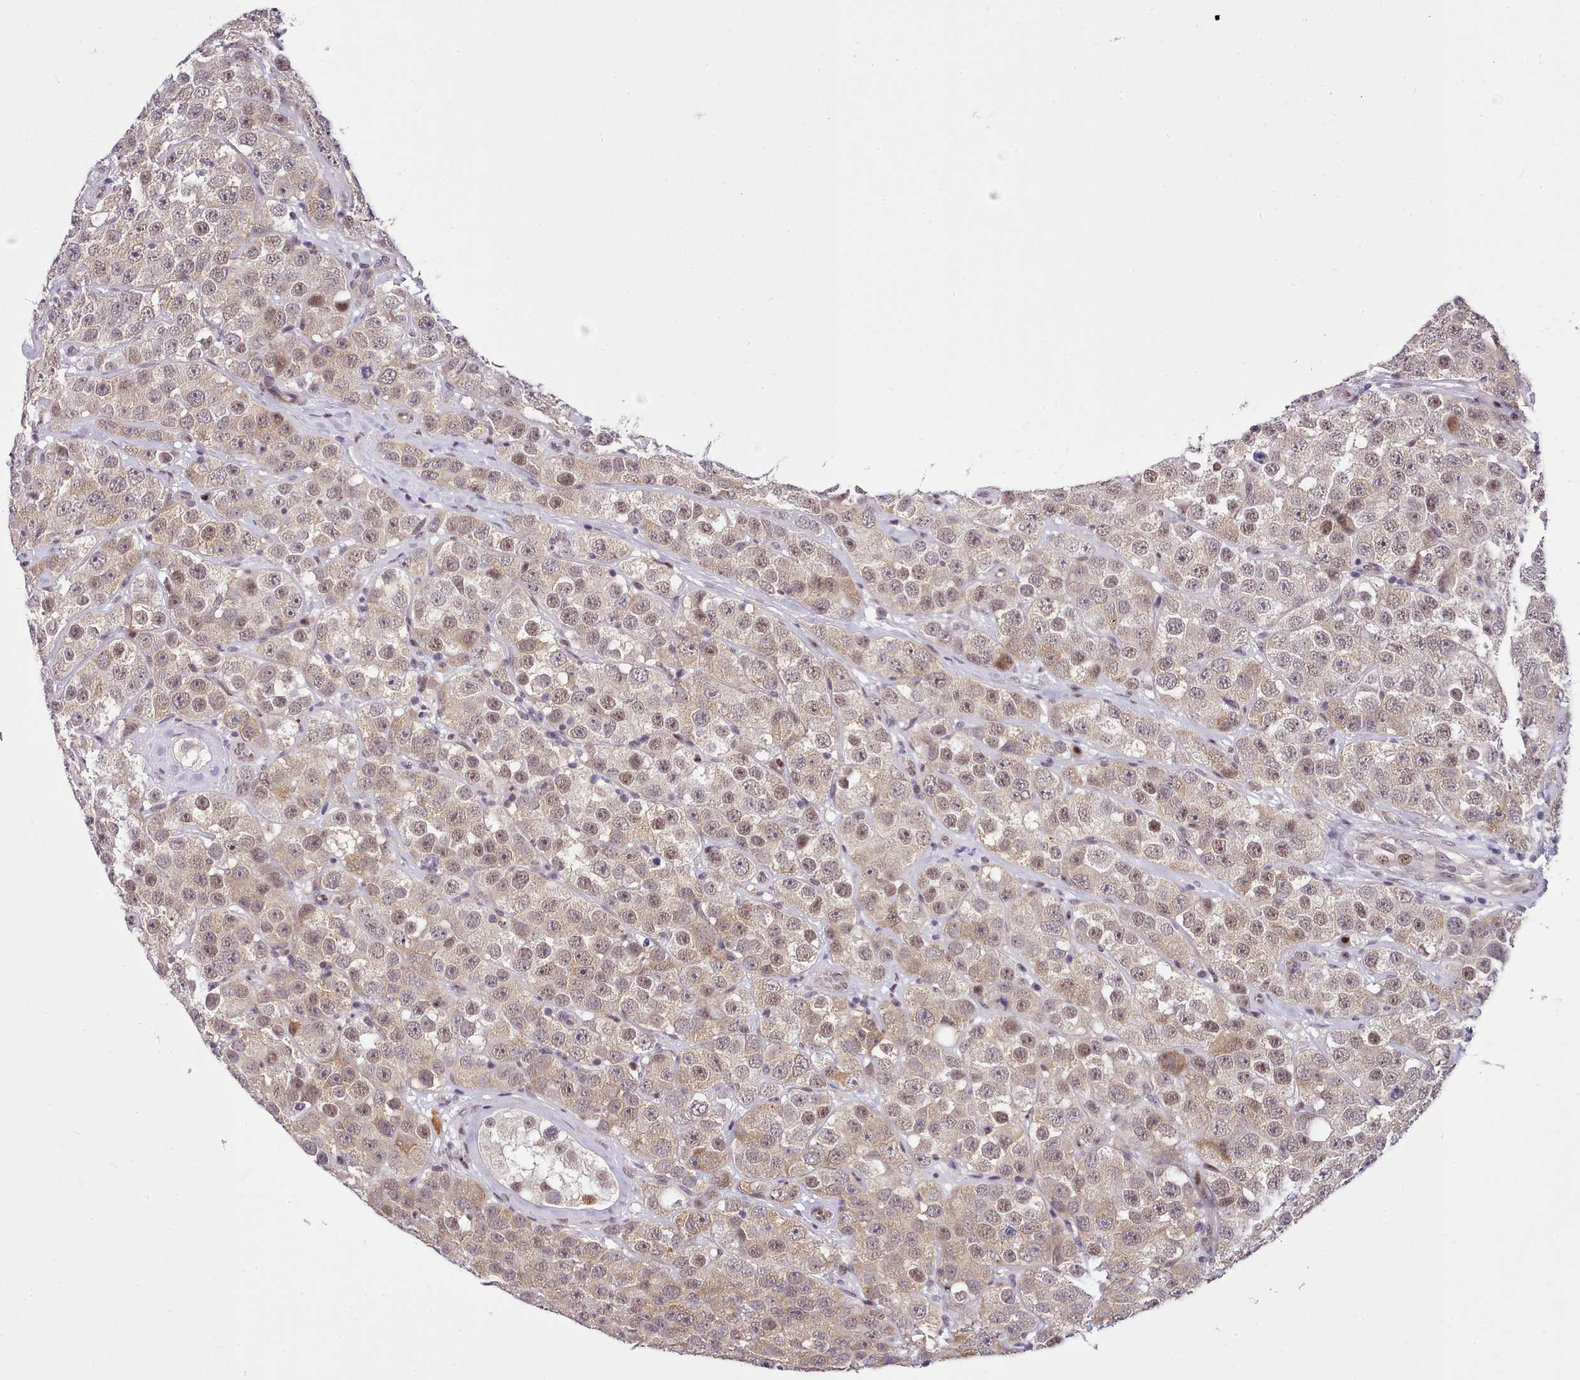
{"staining": {"intensity": "weak", "quantity": ">75%", "location": "cytoplasmic/membranous,nuclear"}, "tissue": "testis cancer", "cell_type": "Tumor cells", "image_type": "cancer", "snomed": [{"axis": "morphology", "description": "Seminoma, NOS"}, {"axis": "topography", "description": "Testis"}], "caption": "The micrograph exhibits staining of testis cancer (seminoma), revealing weak cytoplasmic/membranous and nuclear protein expression (brown color) within tumor cells.", "gene": "HOXB7", "patient": {"sex": "male", "age": 28}}